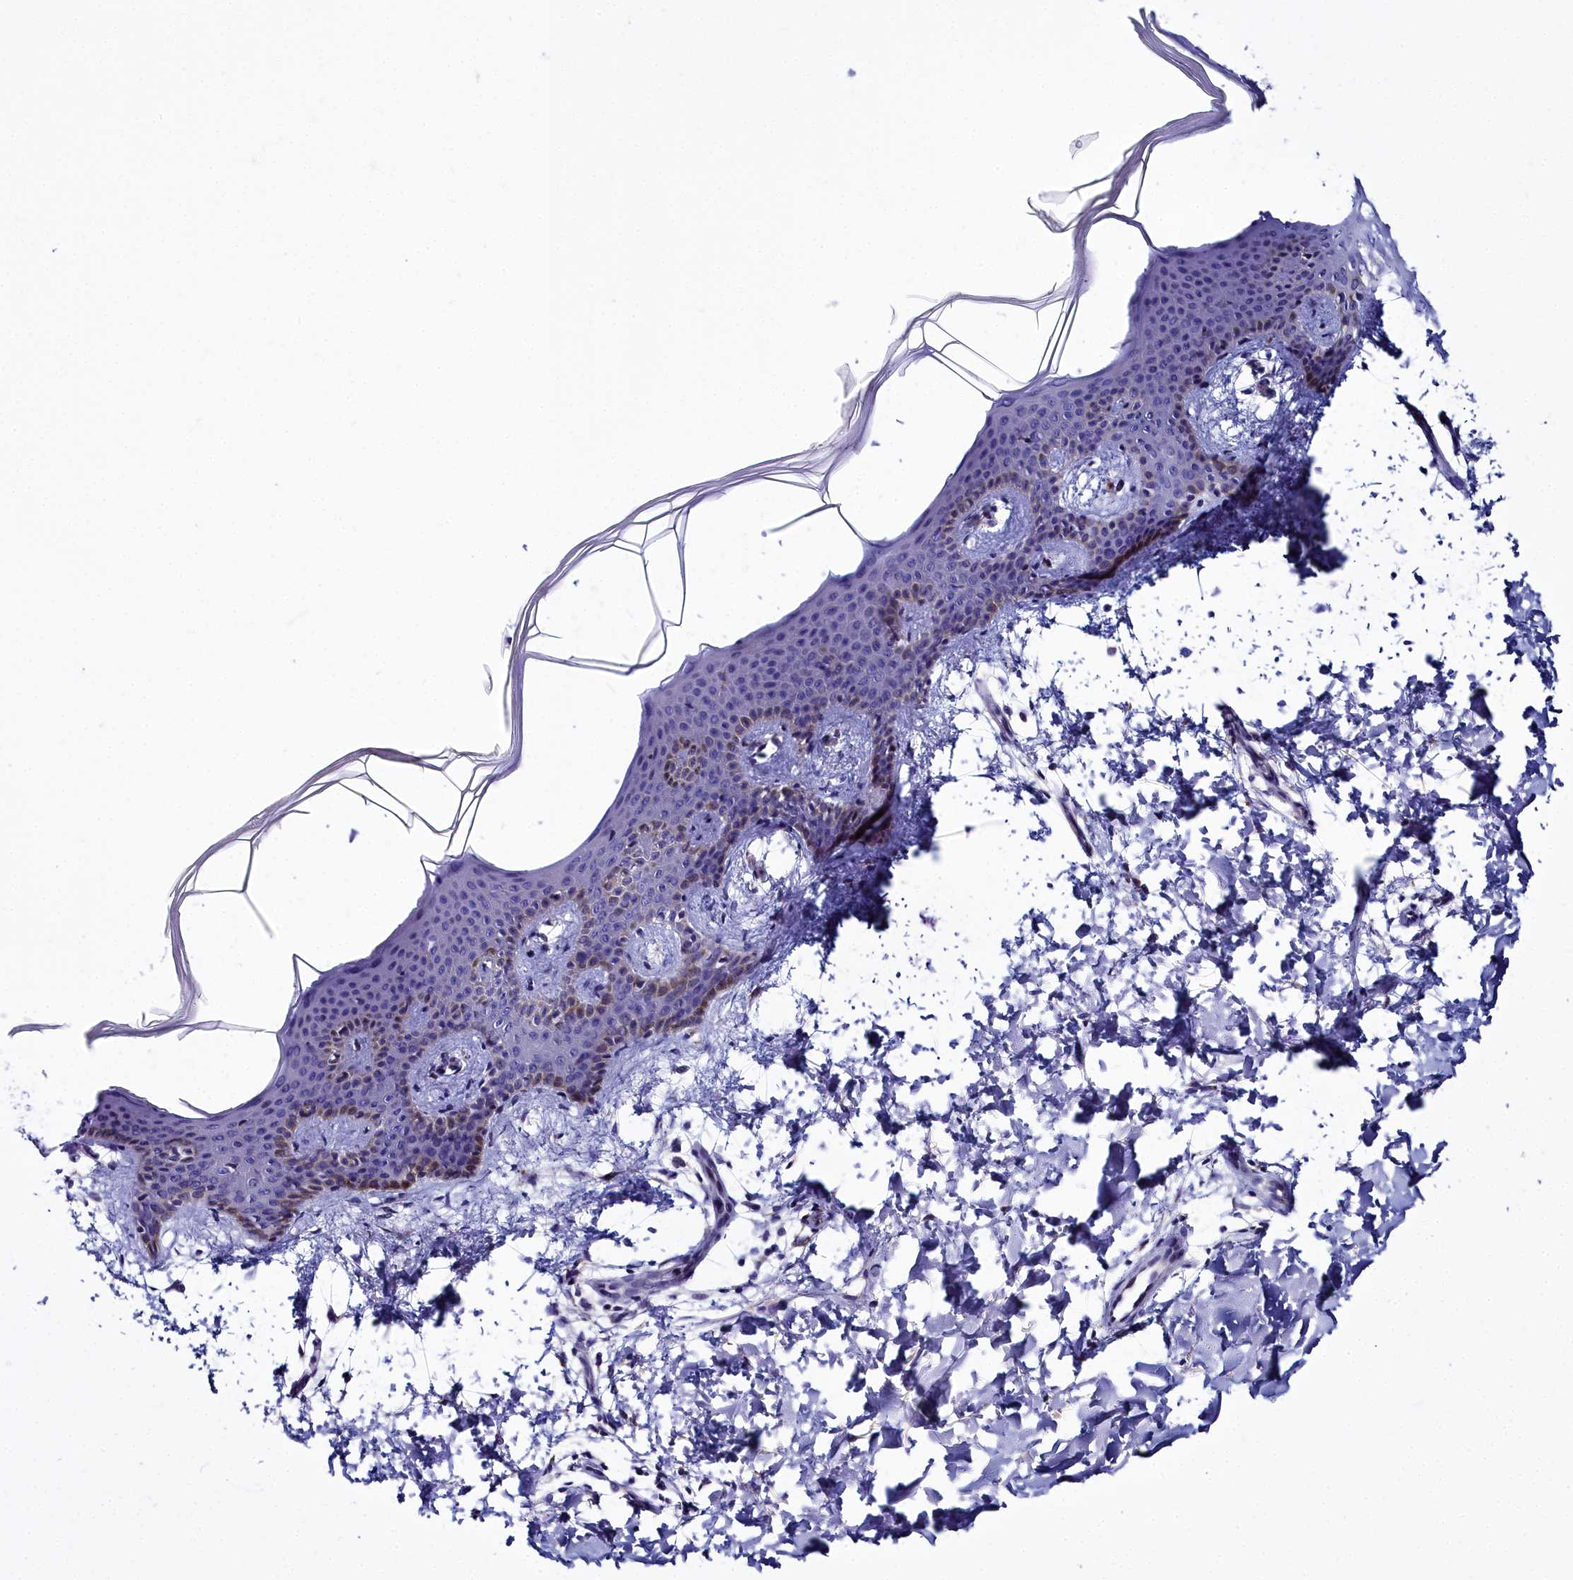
{"staining": {"intensity": "negative", "quantity": "none", "location": "none"}, "tissue": "skin", "cell_type": "Fibroblasts", "image_type": "normal", "snomed": [{"axis": "morphology", "description": "Normal tissue, NOS"}, {"axis": "topography", "description": "Skin"}], "caption": "Immunohistochemical staining of normal human skin shows no significant positivity in fibroblasts. (DAB (3,3'-diaminobenzidine) immunohistochemistry, high magnification).", "gene": "ELAPOR2", "patient": {"sex": "male", "age": 36}}